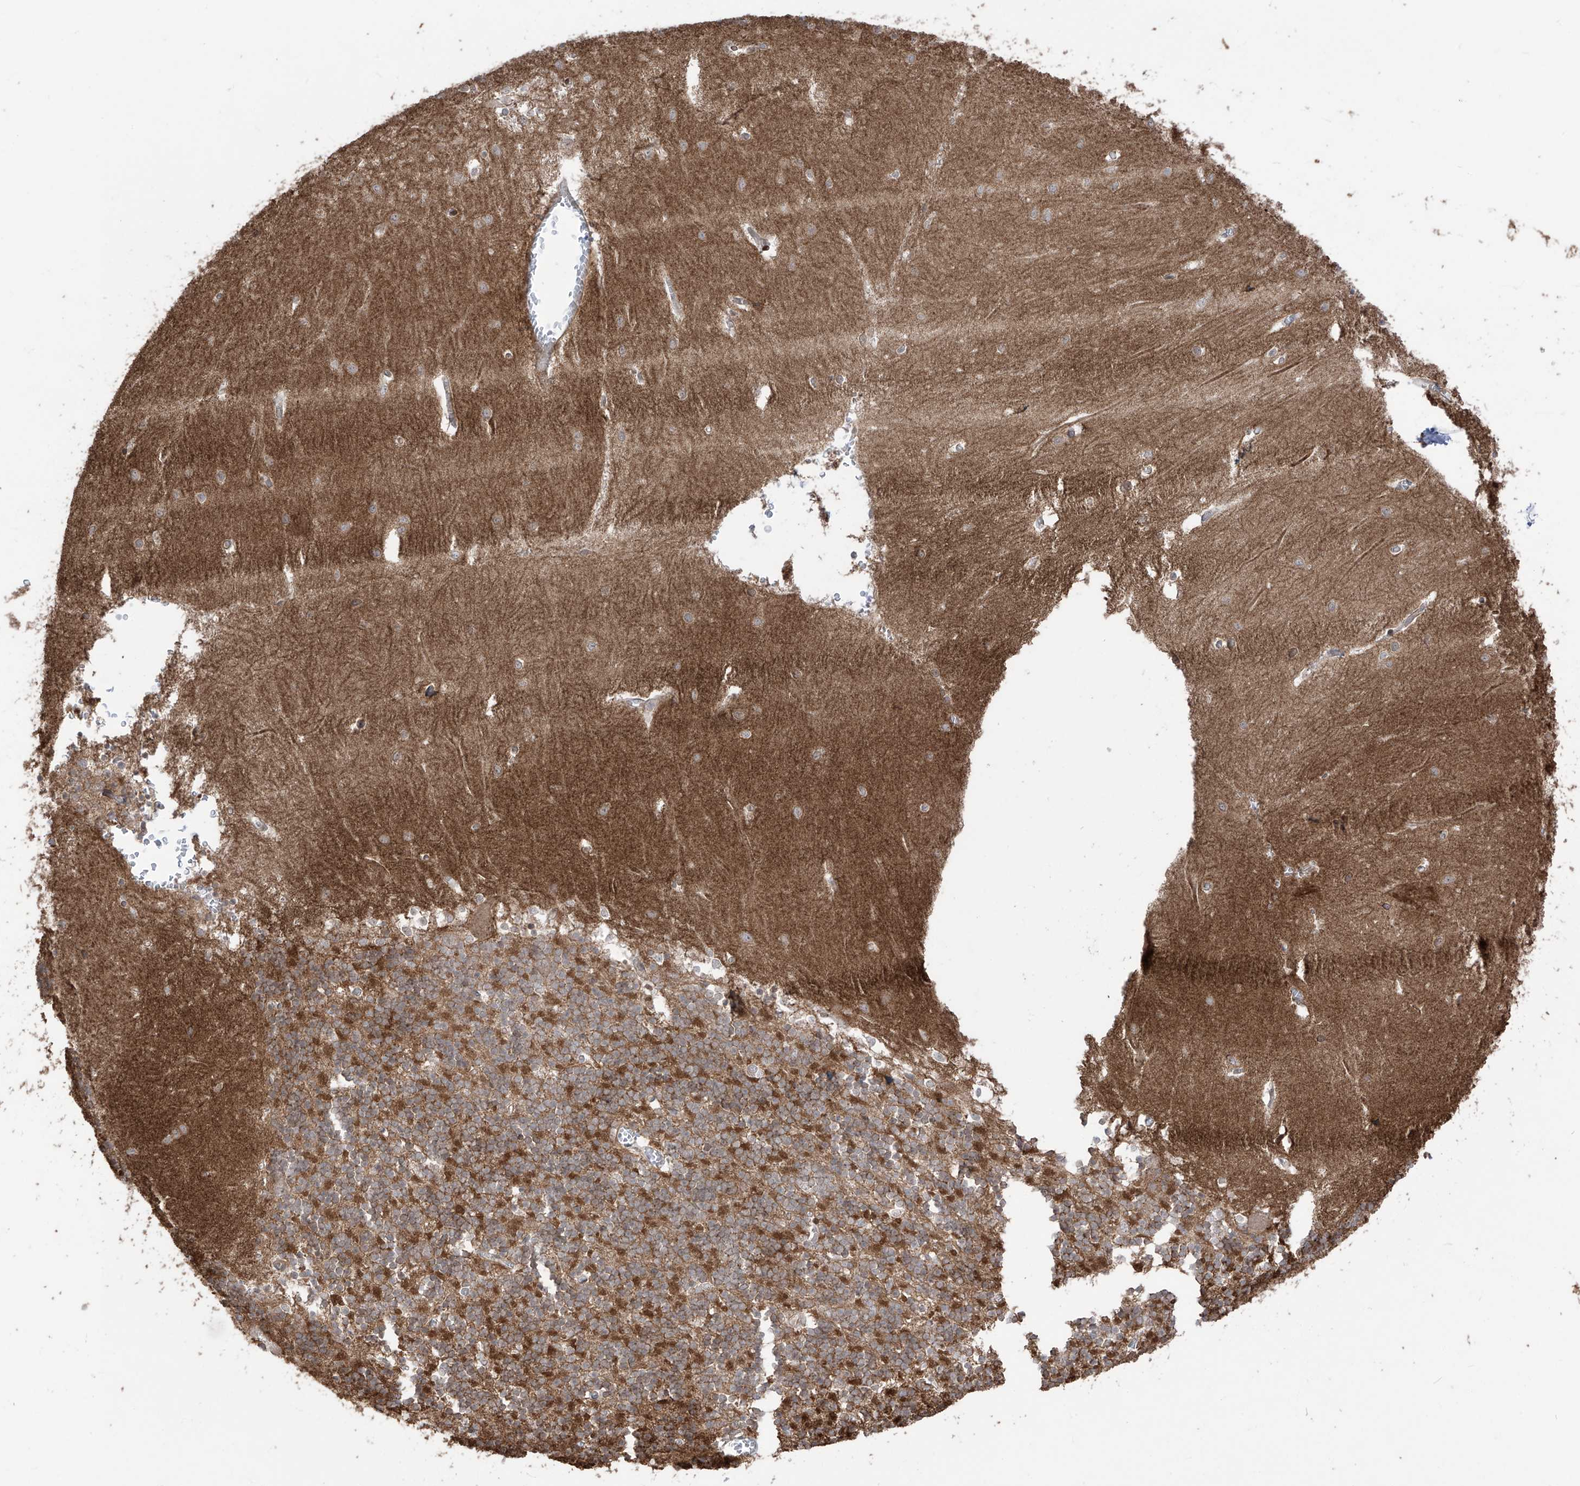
{"staining": {"intensity": "strong", "quantity": "25%-75%", "location": "cytoplasmic/membranous"}, "tissue": "cerebellum", "cell_type": "Cells in granular layer", "image_type": "normal", "snomed": [{"axis": "morphology", "description": "Normal tissue, NOS"}, {"axis": "topography", "description": "Cerebellum"}], "caption": "DAB immunohistochemical staining of unremarkable cerebellum reveals strong cytoplasmic/membranous protein staining in approximately 25%-75% of cells in granular layer. Ihc stains the protein of interest in brown and the nuclei are stained blue.", "gene": "LRRC74A", "patient": {"sex": "male", "age": 37}}